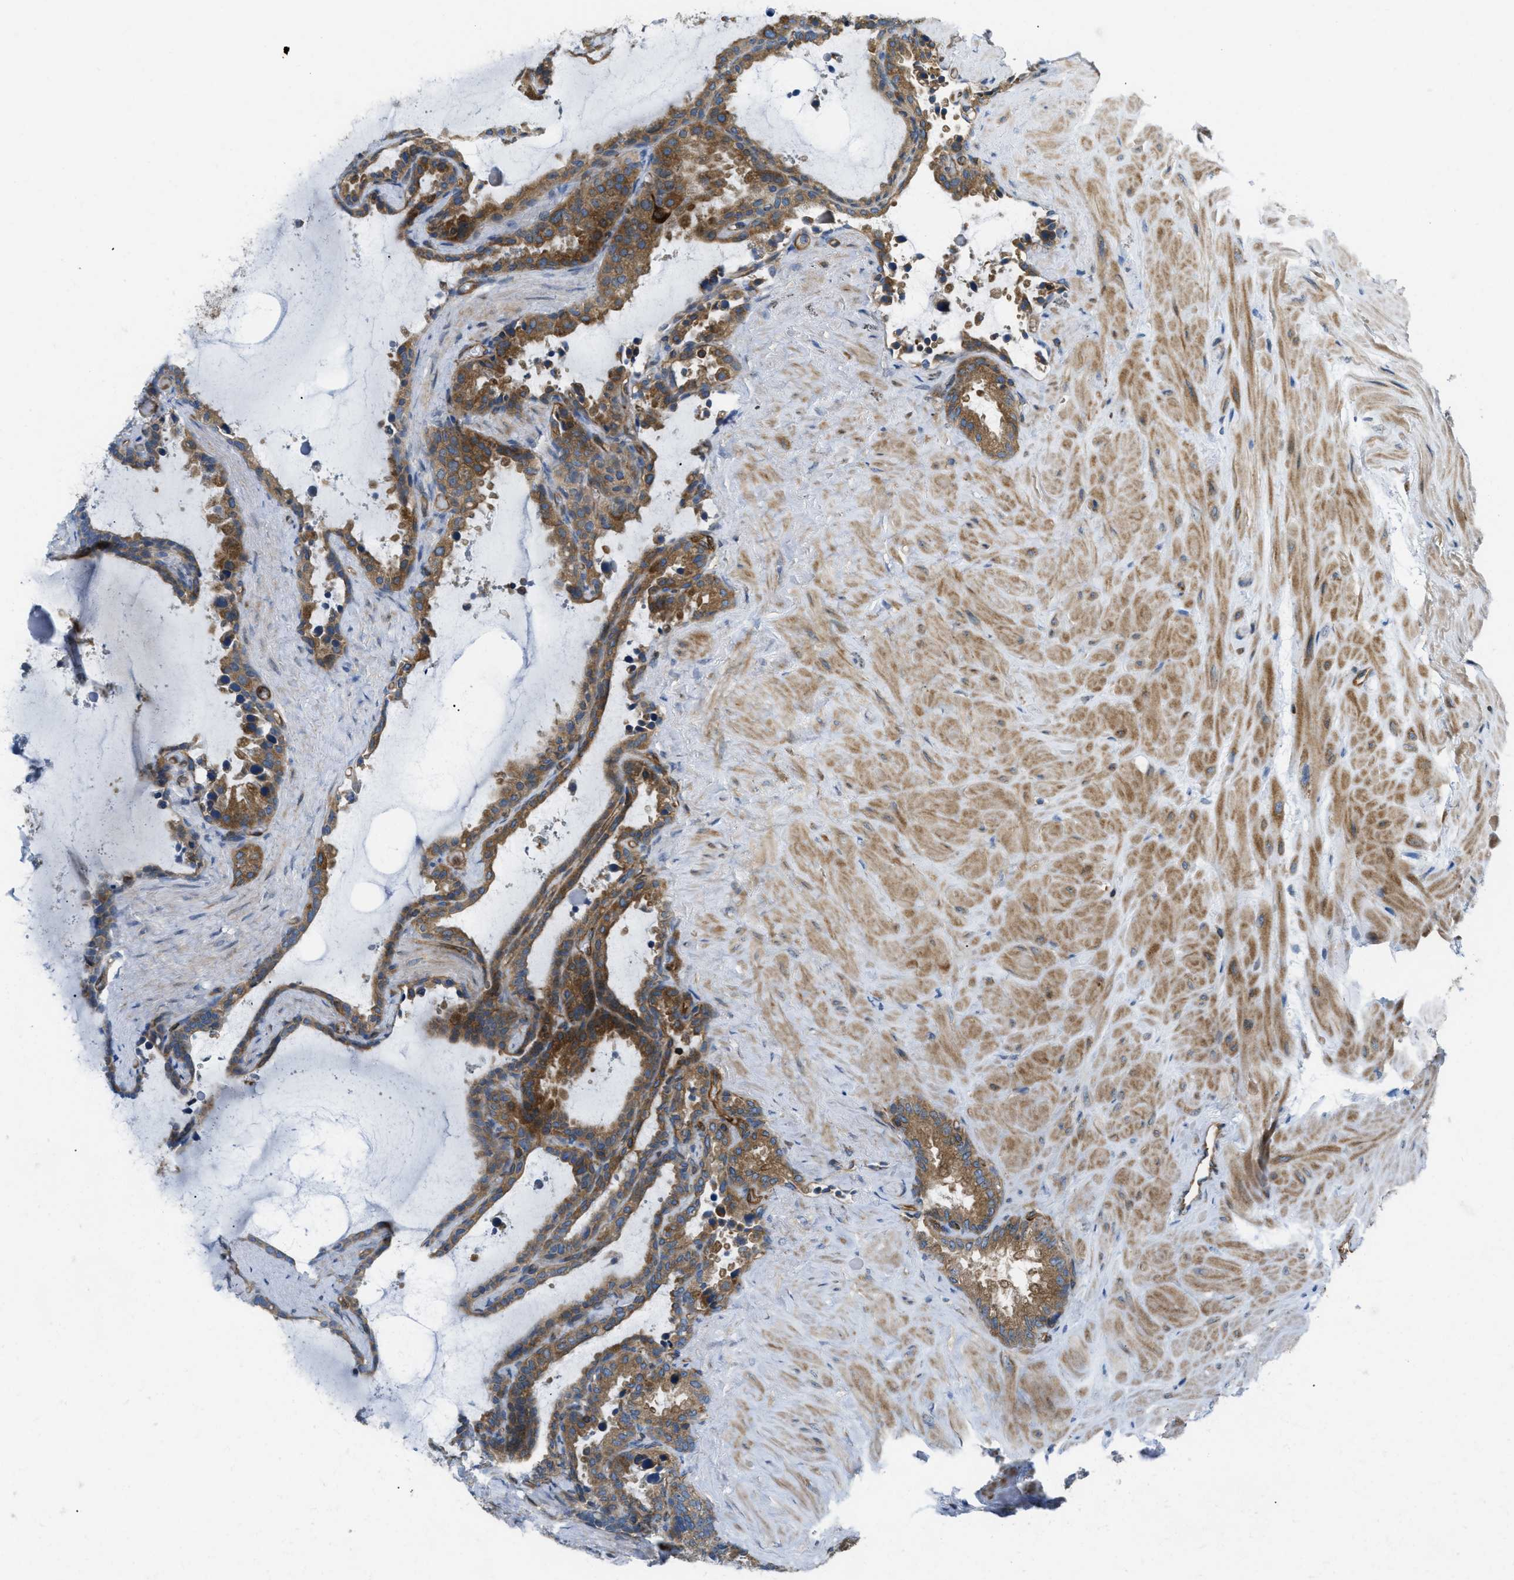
{"staining": {"intensity": "moderate", "quantity": ">75%", "location": "cytoplasmic/membranous"}, "tissue": "seminal vesicle", "cell_type": "Glandular cells", "image_type": "normal", "snomed": [{"axis": "morphology", "description": "Normal tissue, NOS"}, {"axis": "topography", "description": "Seminal veicle"}], "caption": "Immunohistochemical staining of normal human seminal vesicle shows moderate cytoplasmic/membranous protein positivity in approximately >75% of glandular cells.", "gene": "ATP2A3", "patient": {"sex": "male", "age": 46}}